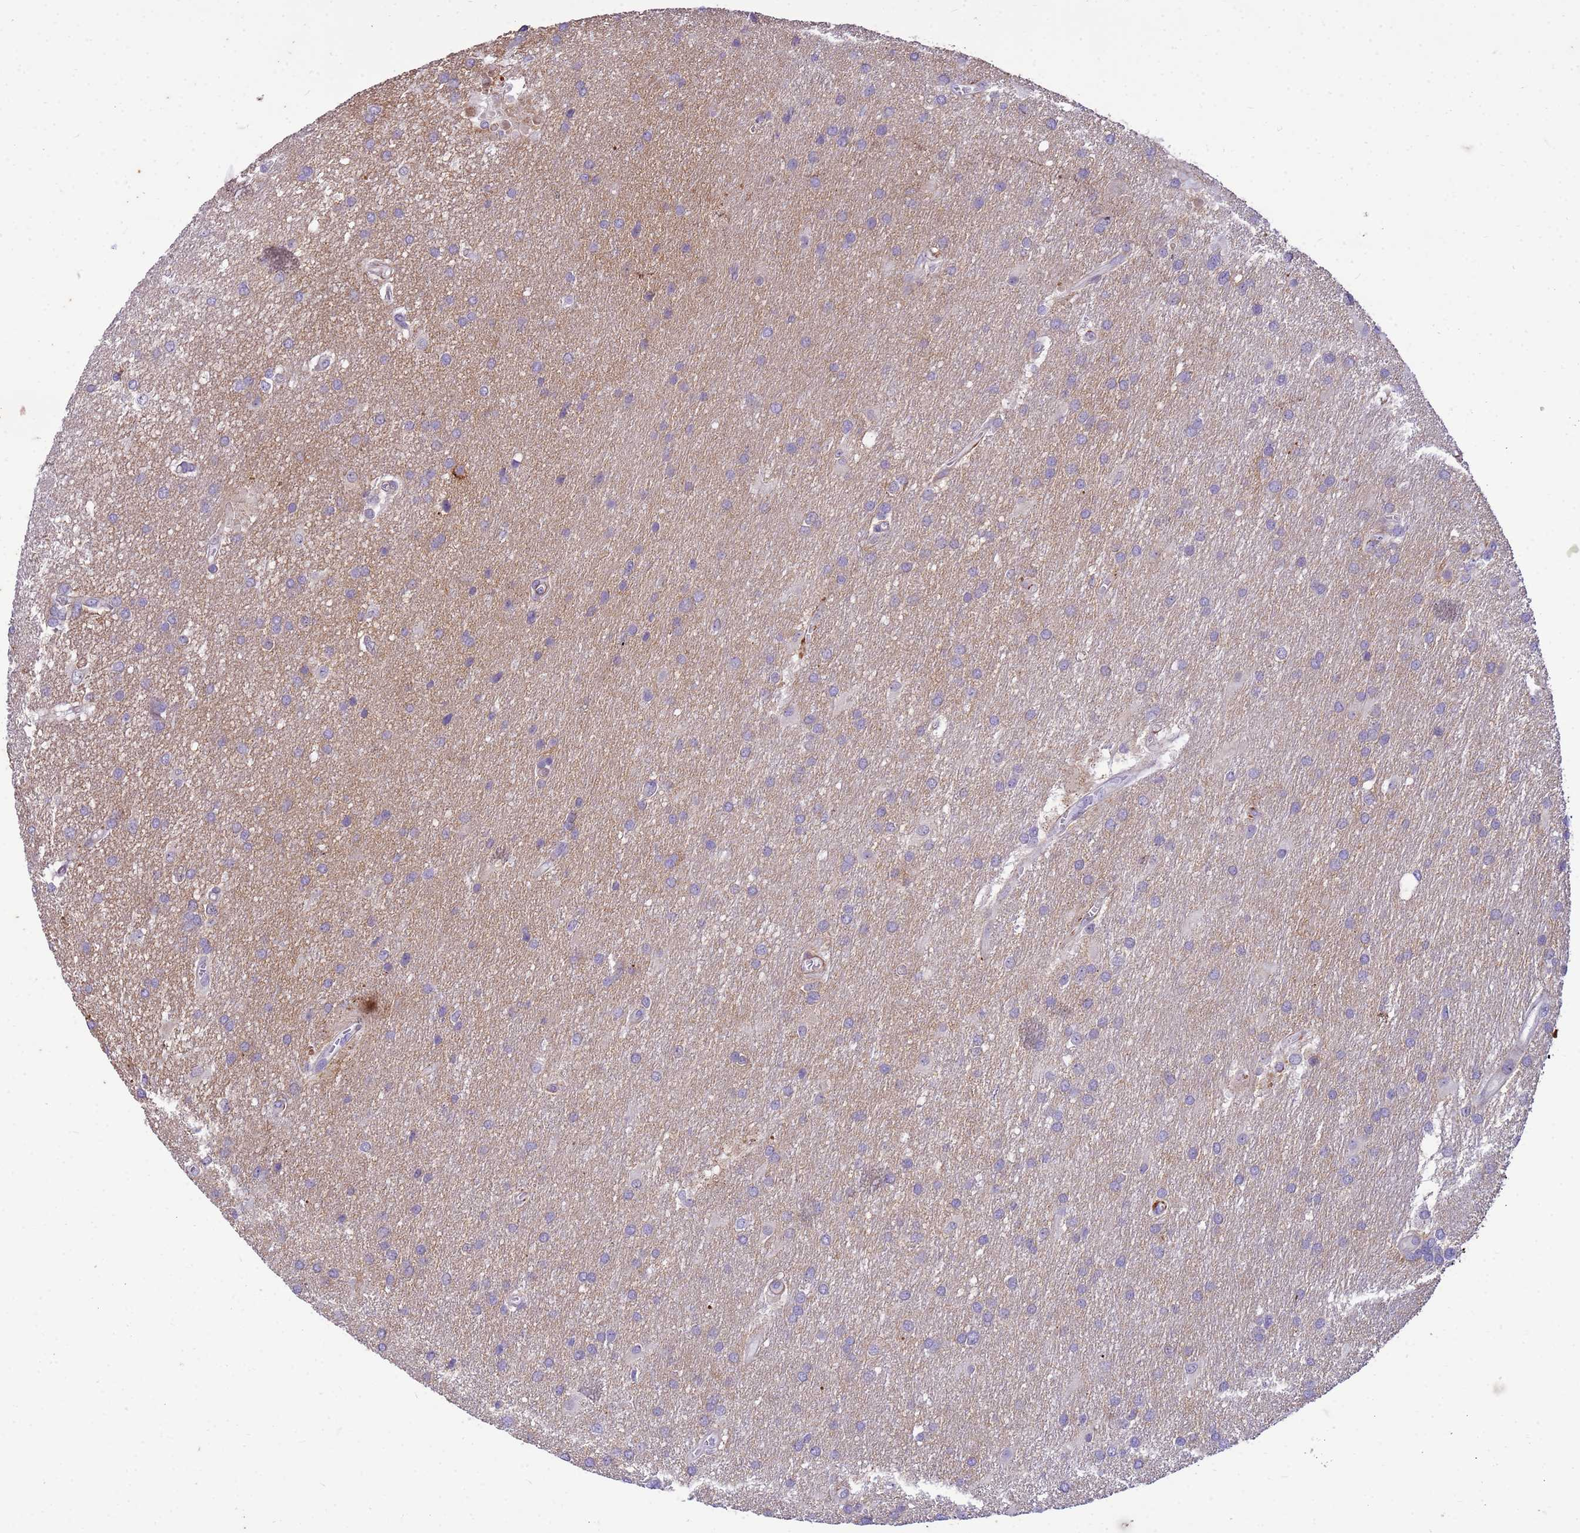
{"staining": {"intensity": "negative", "quantity": "none", "location": "none"}, "tissue": "glioma", "cell_type": "Tumor cells", "image_type": "cancer", "snomed": [{"axis": "morphology", "description": "Glioma, malignant, Low grade"}, {"axis": "topography", "description": "Brain"}], "caption": "The image reveals no significant staining in tumor cells of glioma. The staining was performed using DAB to visualize the protein expression in brown, while the nuclei were stained in blue with hematoxylin (Magnification: 20x).", "gene": "P2RX7", "patient": {"sex": "male", "age": 66}}